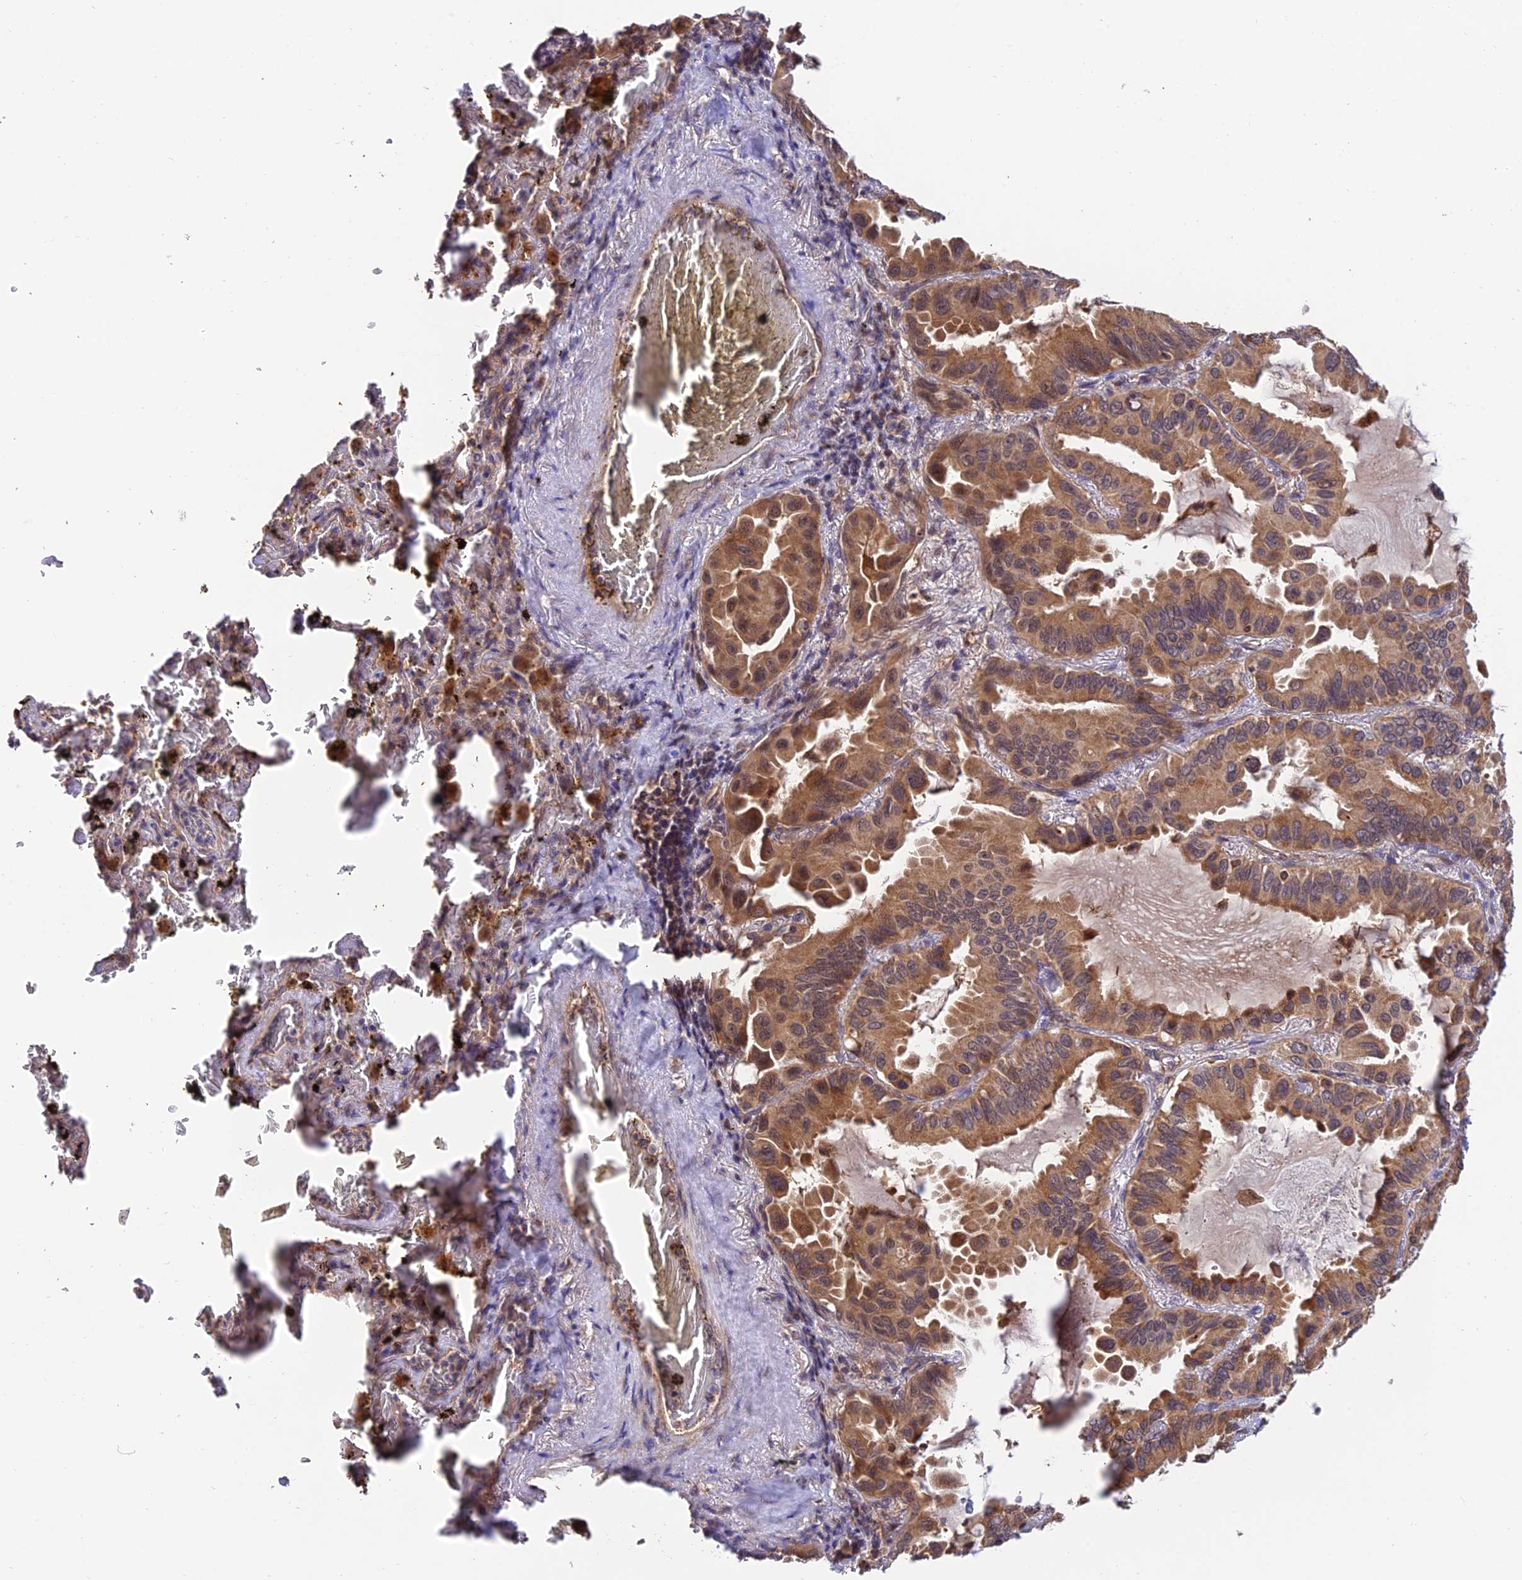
{"staining": {"intensity": "moderate", "quantity": ">75%", "location": "cytoplasmic/membranous"}, "tissue": "lung cancer", "cell_type": "Tumor cells", "image_type": "cancer", "snomed": [{"axis": "morphology", "description": "Adenocarcinoma, NOS"}, {"axis": "topography", "description": "Lung"}], "caption": "This is an image of IHC staining of lung cancer (adenocarcinoma), which shows moderate positivity in the cytoplasmic/membranous of tumor cells.", "gene": "MNS1", "patient": {"sex": "male", "age": 64}}